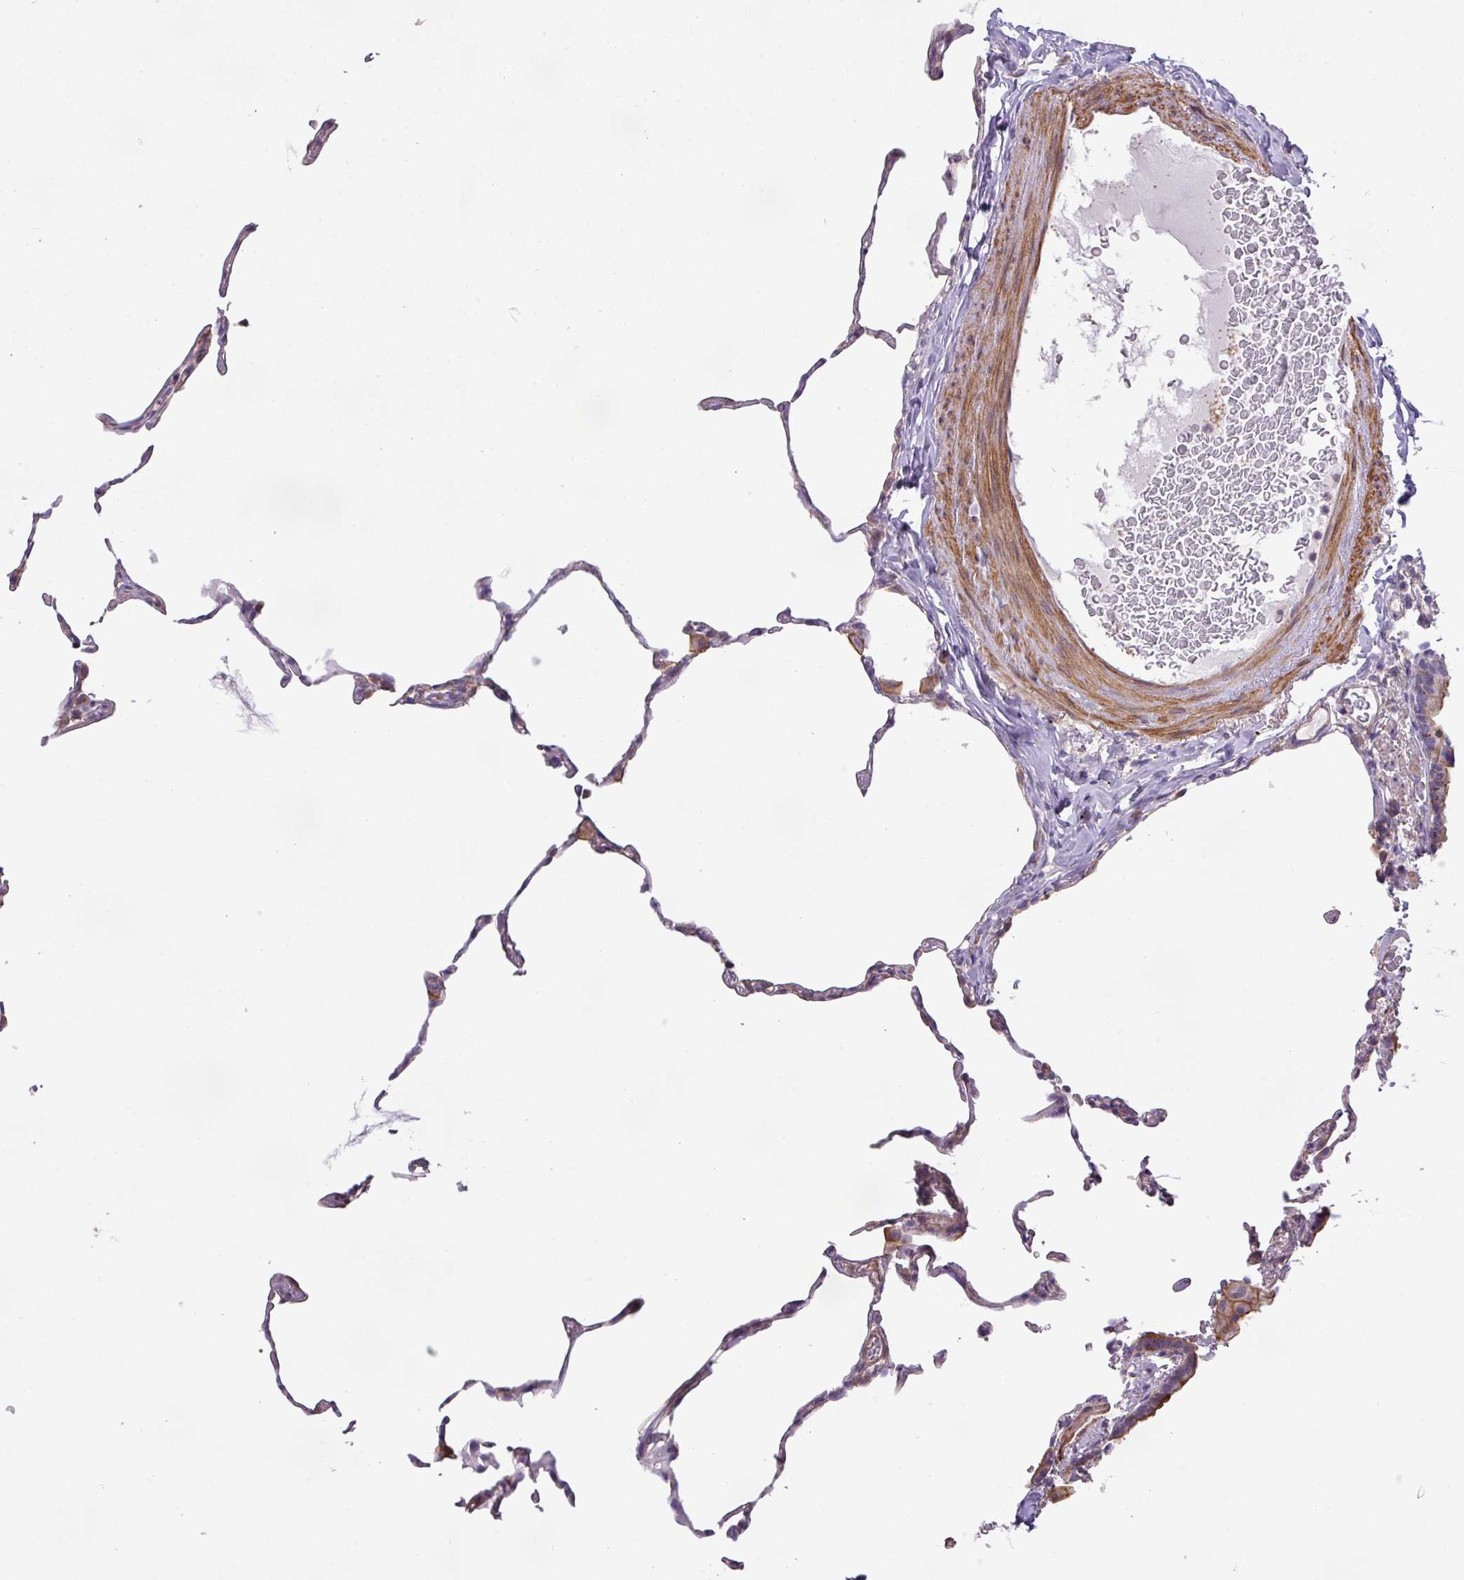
{"staining": {"intensity": "weak", "quantity": "<25%", "location": "cytoplasmic/membranous"}, "tissue": "lung", "cell_type": "Alveolar cells", "image_type": "normal", "snomed": [{"axis": "morphology", "description": "Normal tissue, NOS"}, {"axis": "topography", "description": "Lung"}], "caption": "High power microscopy photomicrograph of an immunohistochemistry (IHC) image of benign lung, revealing no significant expression in alveolar cells.", "gene": "LRRC41", "patient": {"sex": "female", "age": 57}}